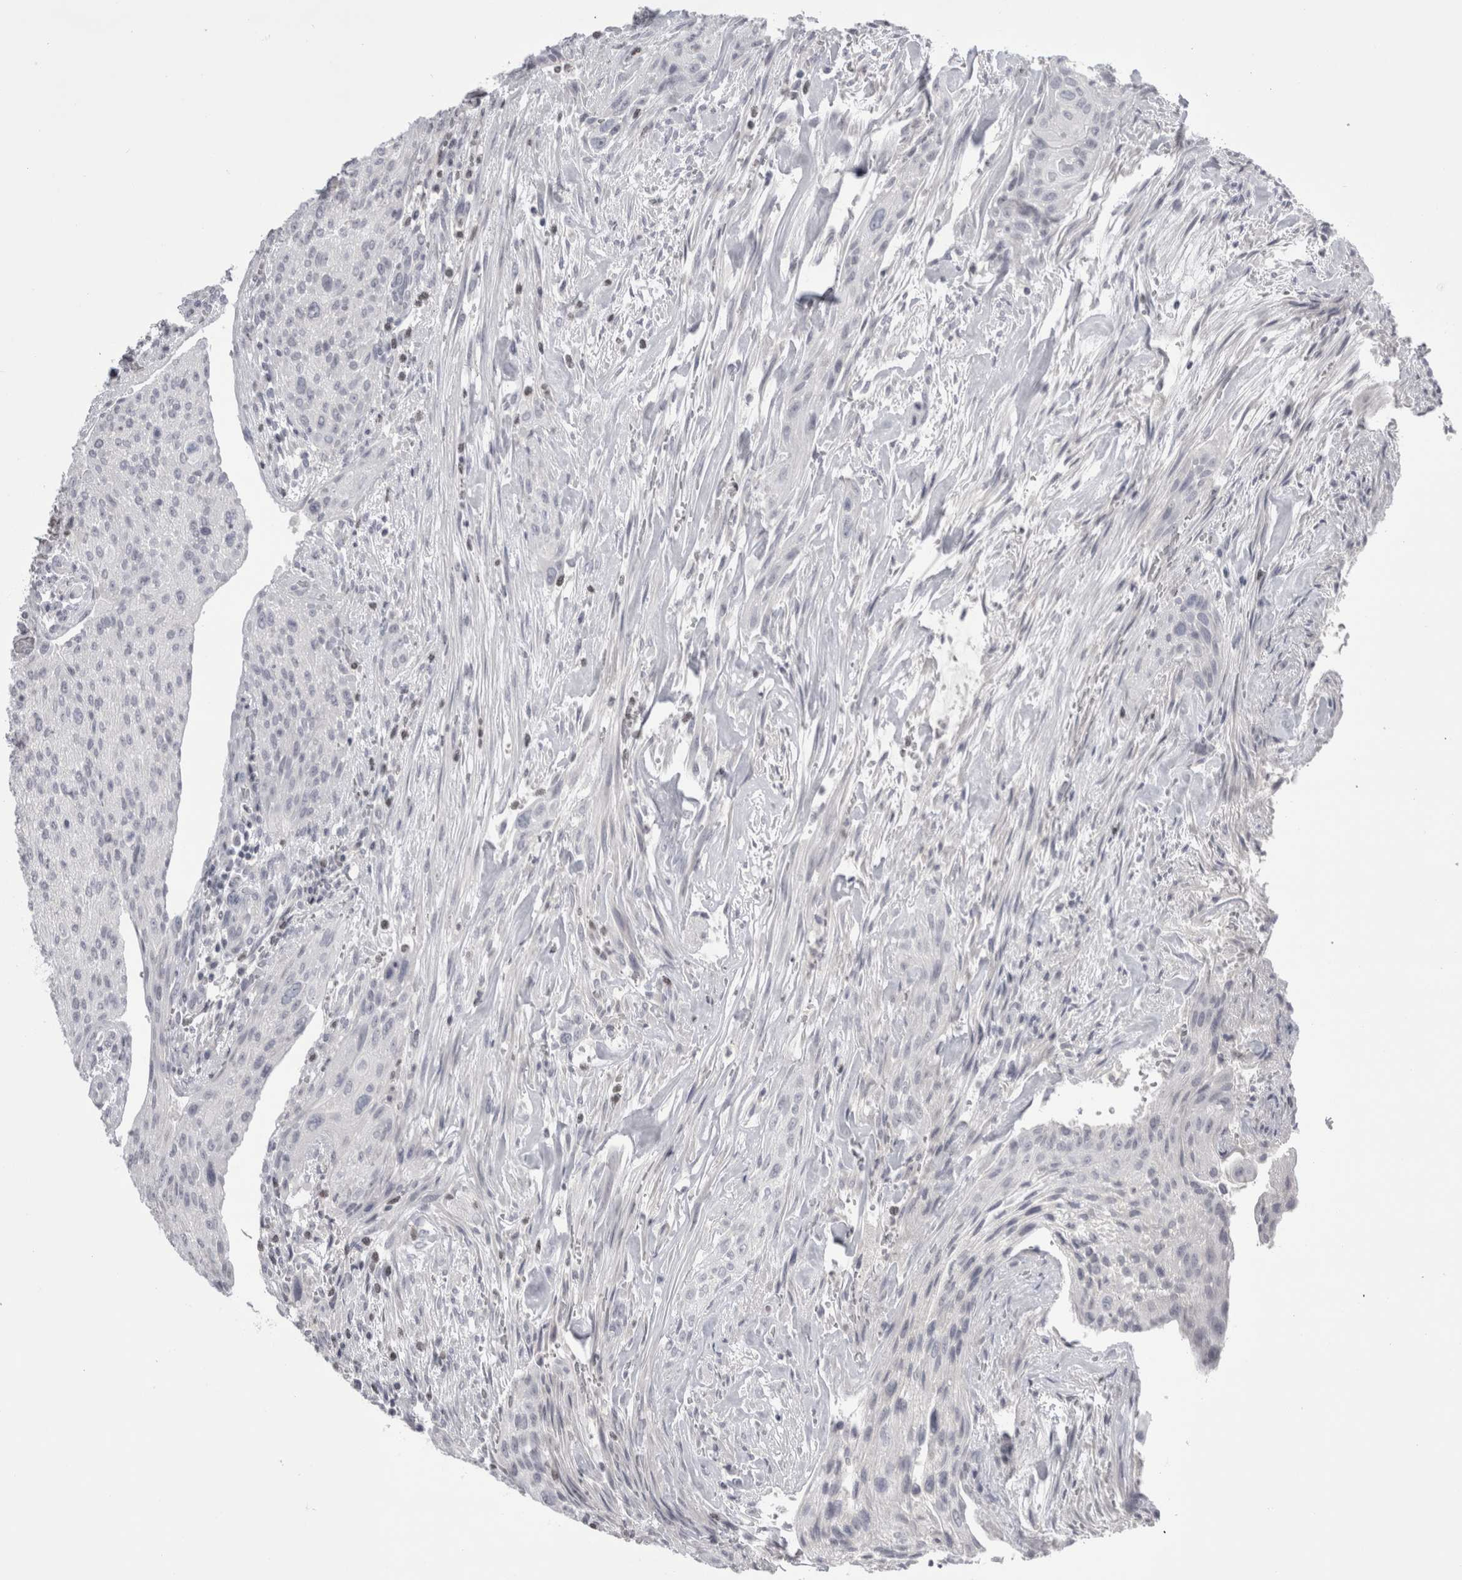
{"staining": {"intensity": "negative", "quantity": "none", "location": "none"}, "tissue": "urothelial cancer", "cell_type": "Tumor cells", "image_type": "cancer", "snomed": [{"axis": "morphology", "description": "Urothelial carcinoma, Low grade"}, {"axis": "morphology", "description": "Urothelial carcinoma, High grade"}, {"axis": "topography", "description": "Urinary bladder"}], "caption": "Immunohistochemistry (IHC) photomicrograph of high-grade urothelial carcinoma stained for a protein (brown), which reveals no expression in tumor cells.", "gene": "FNDC8", "patient": {"sex": "male", "age": 35}}